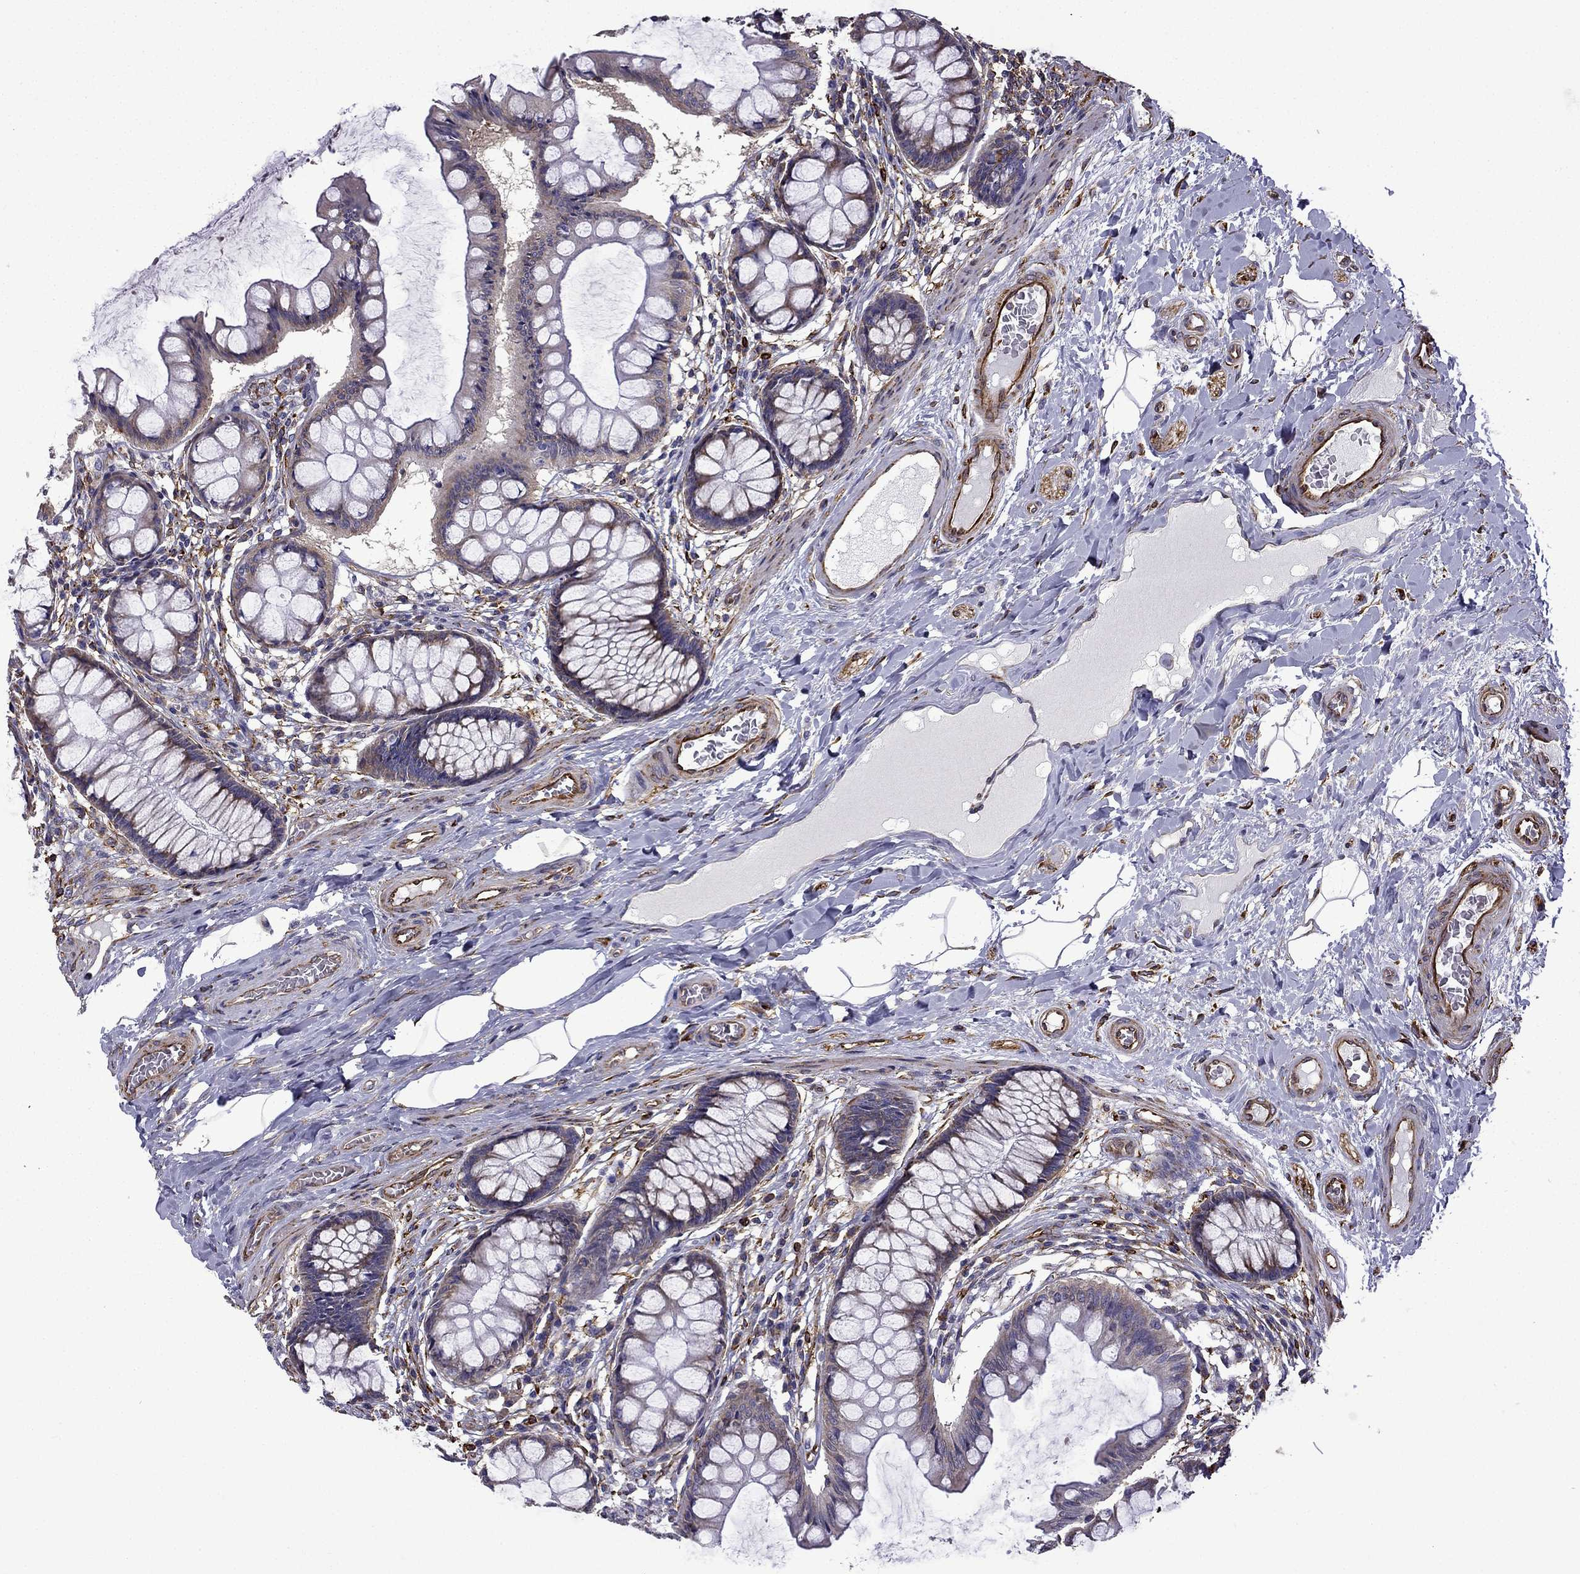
{"staining": {"intensity": "strong", "quantity": ">75%", "location": "cytoplasmic/membranous"}, "tissue": "colon", "cell_type": "Endothelial cells", "image_type": "normal", "snomed": [{"axis": "morphology", "description": "Normal tissue, NOS"}, {"axis": "topography", "description": "Colon"}], "caption": "Strong cytoplasmic/membranous protein positivity is present in approximately >75% of endothelial cells in colon. The staining is performed using DAB (3,3'-diaminobenzidine) brown chromogen to label protein expression. The nuclei are counter-stained blue using hematoxylin.", "gene": "MAP4", "patient": {"sex": "female", "age": 65}}